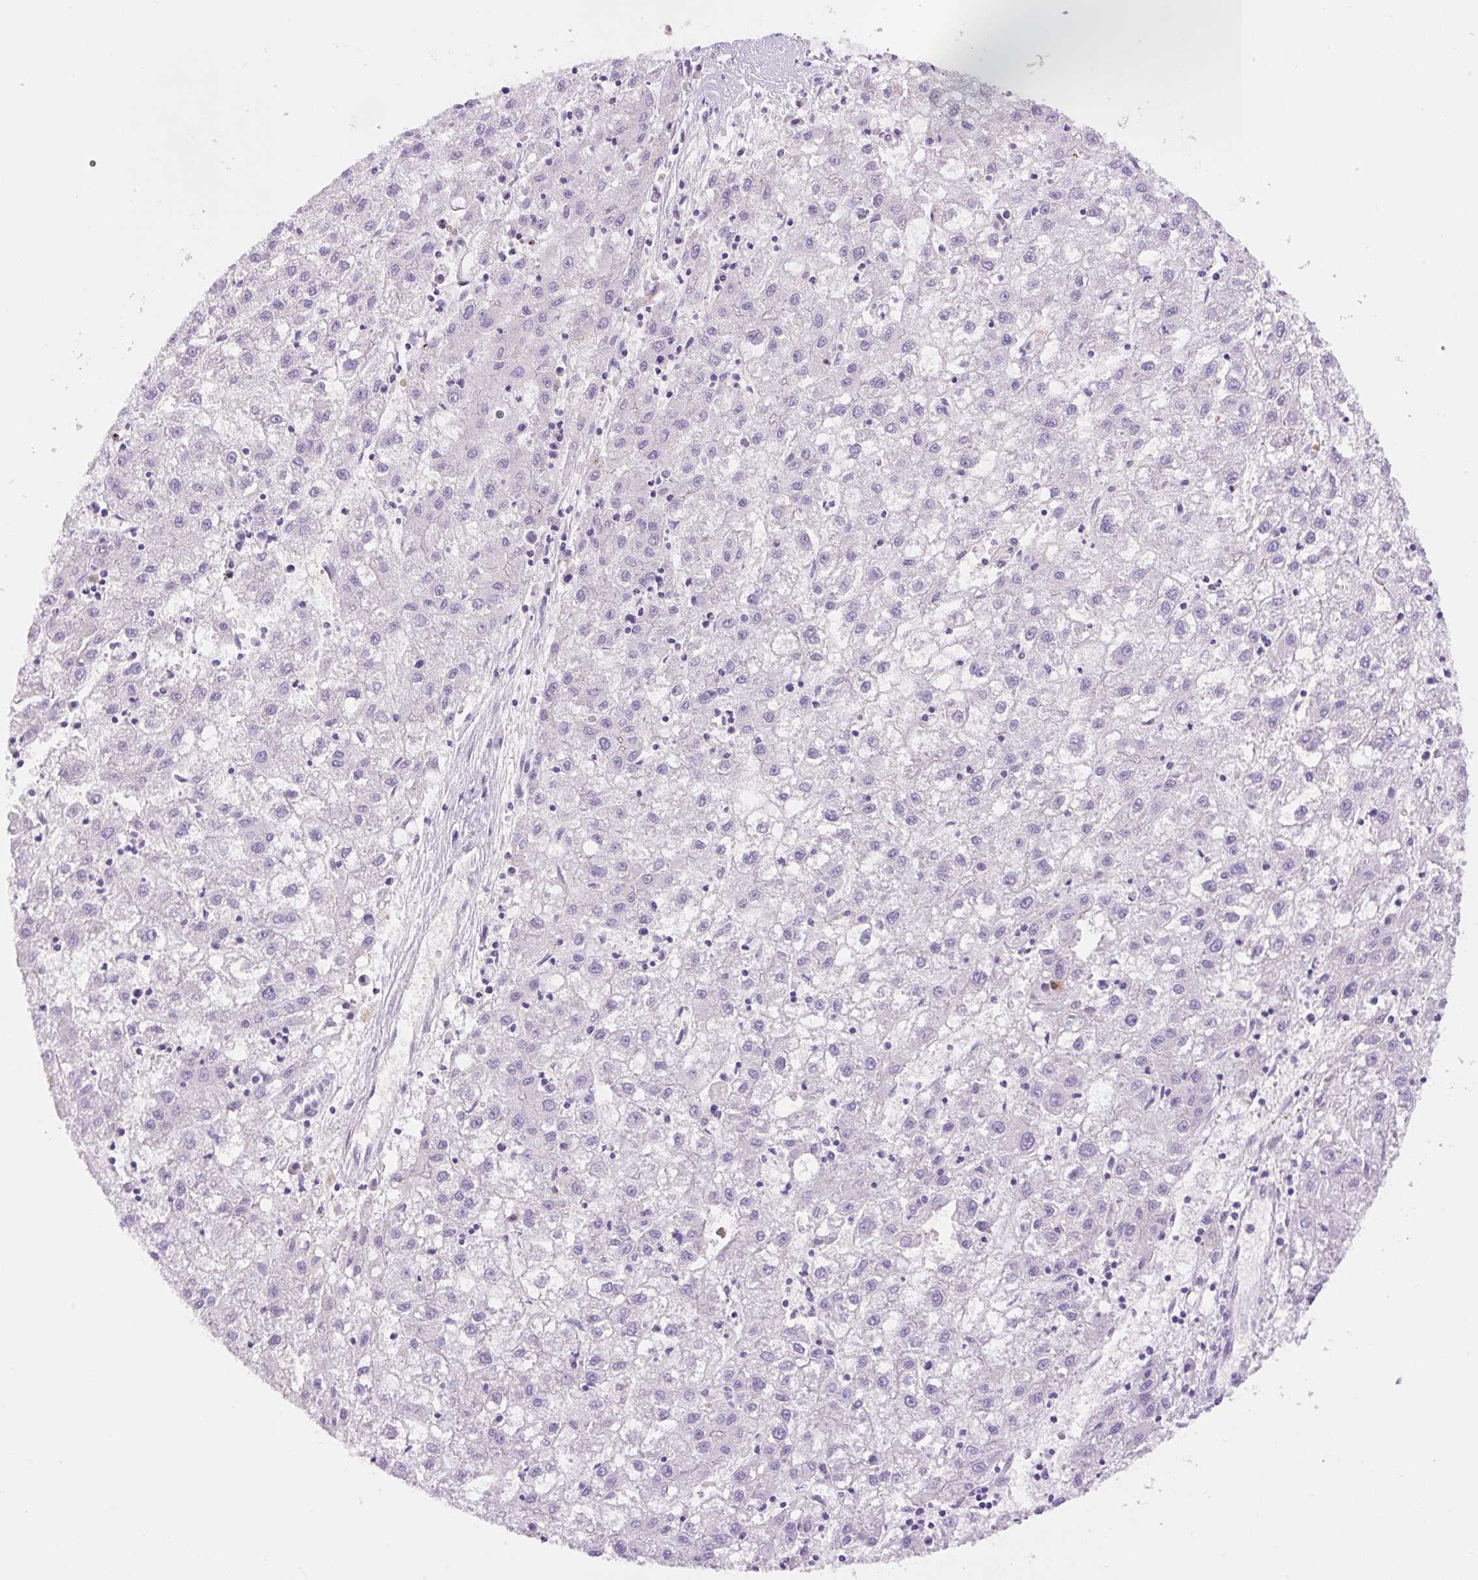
{"staining": {"intensity": "negative", "quantity": "none", "location": "none"}, "tissue": "liver cancer", "cell_type": "Tumor cells", "image_type": "cancer", "snomed": [{"axis": "morphology", "description": "Carcinoma, Hepatocellular, NOS"}, {"axis": "topography", "description": "Liver"}], "caption": "Liver cancer was stained to show a protein in brown. There is no significant positivity in tumor cells. The staining was performed using DAB (3,3'-diaminobenzidine) to visualize the protein expression in brown, while the nuclei were stained in blue with hematoxylin (Magnification: 20x).", "gene": "LHFPL5", "patient": {"sex": "male", "age": 72}}